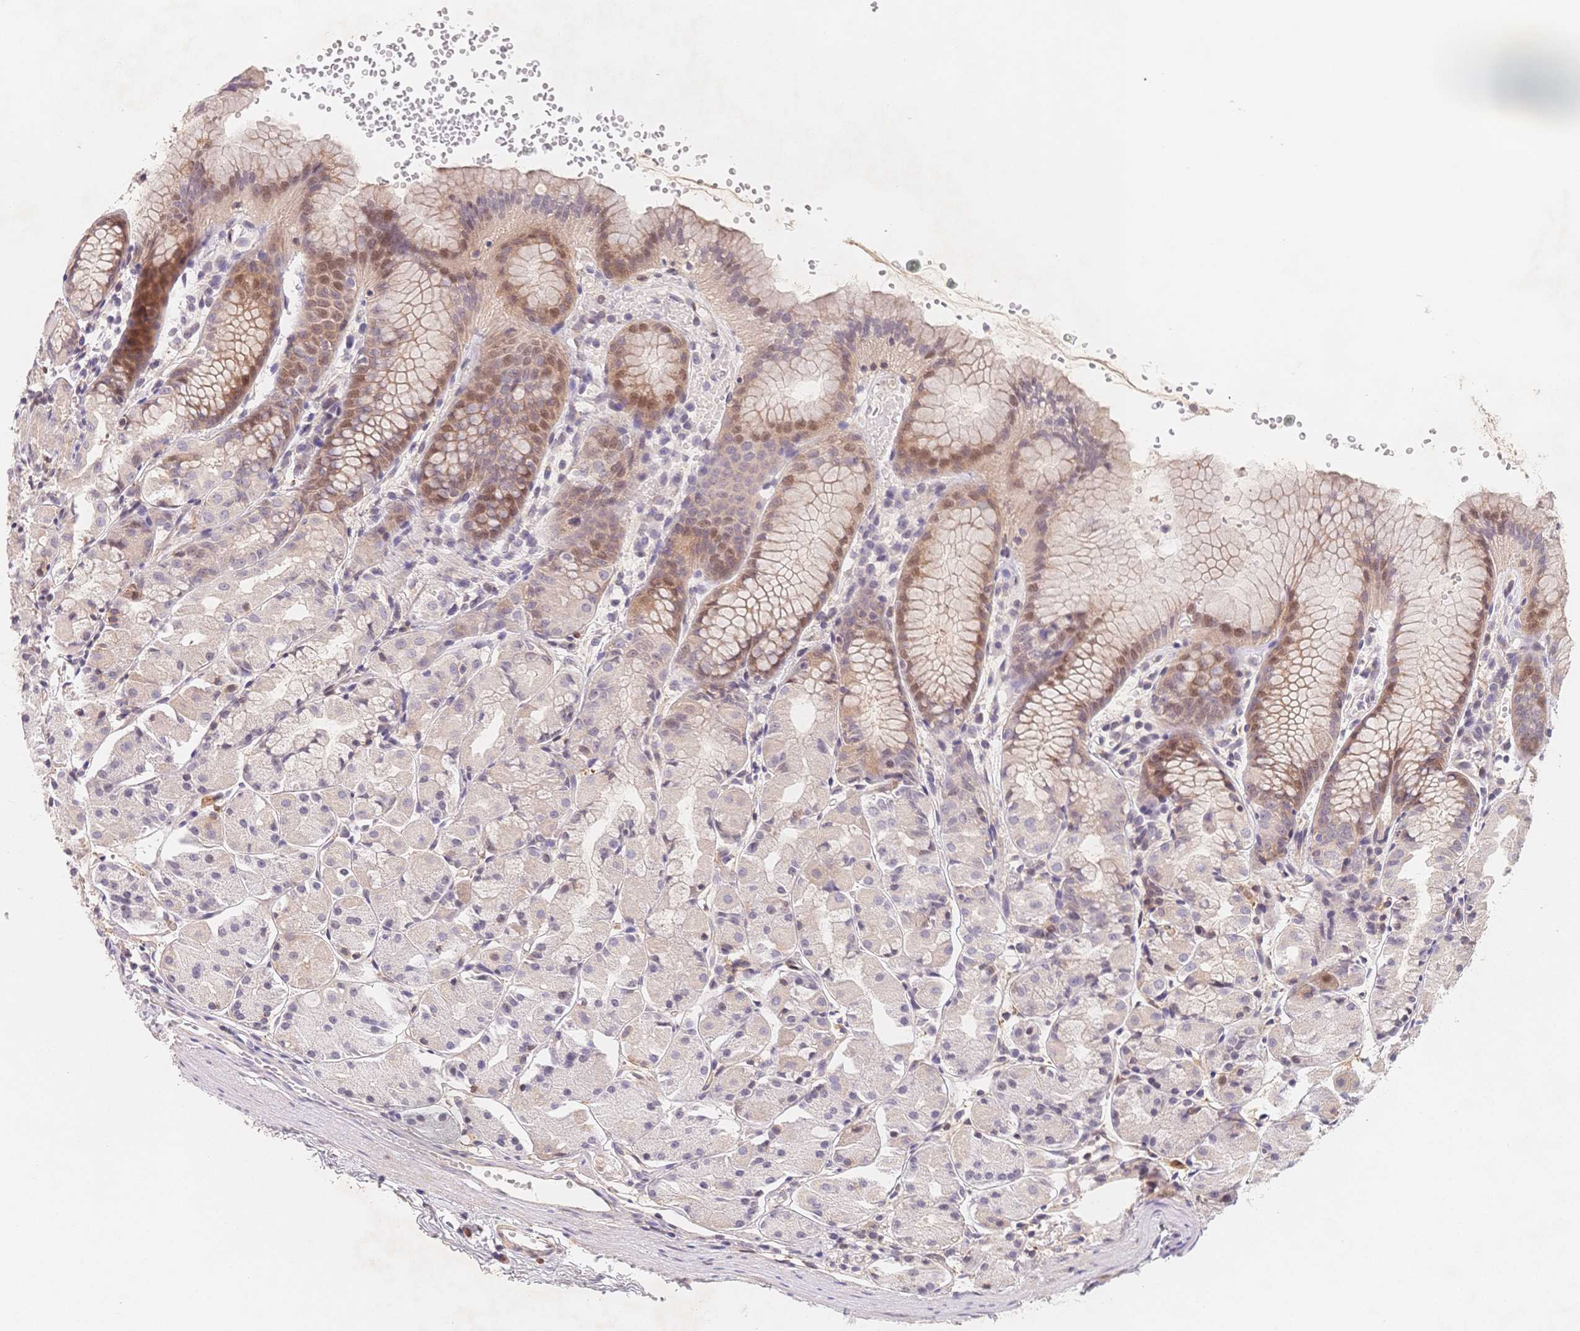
{"staining": {"intensity": "moderate", "quantity": "<25%", "location": "cytoplasmic/membranous,nuclear"}, "tissue": "stomach", "cell_type": "Glandular cells", "image_type": "normal", "snomed": [{"axis": "morphology", "description": "Normal tissue, NOS"}, {"axis": "topography", "description": "Stomach, upper"}], "caption": "Benign stomach was stained to show a protein in brown. There is low levels of moderate cytoplasmic/membranous,nuclear expression in about <25% of glandular cells. (IHC, brightfield microscopy, high magnification).", "gene": "C12orf75", "patient": {"sex": "male", "age": 47}}